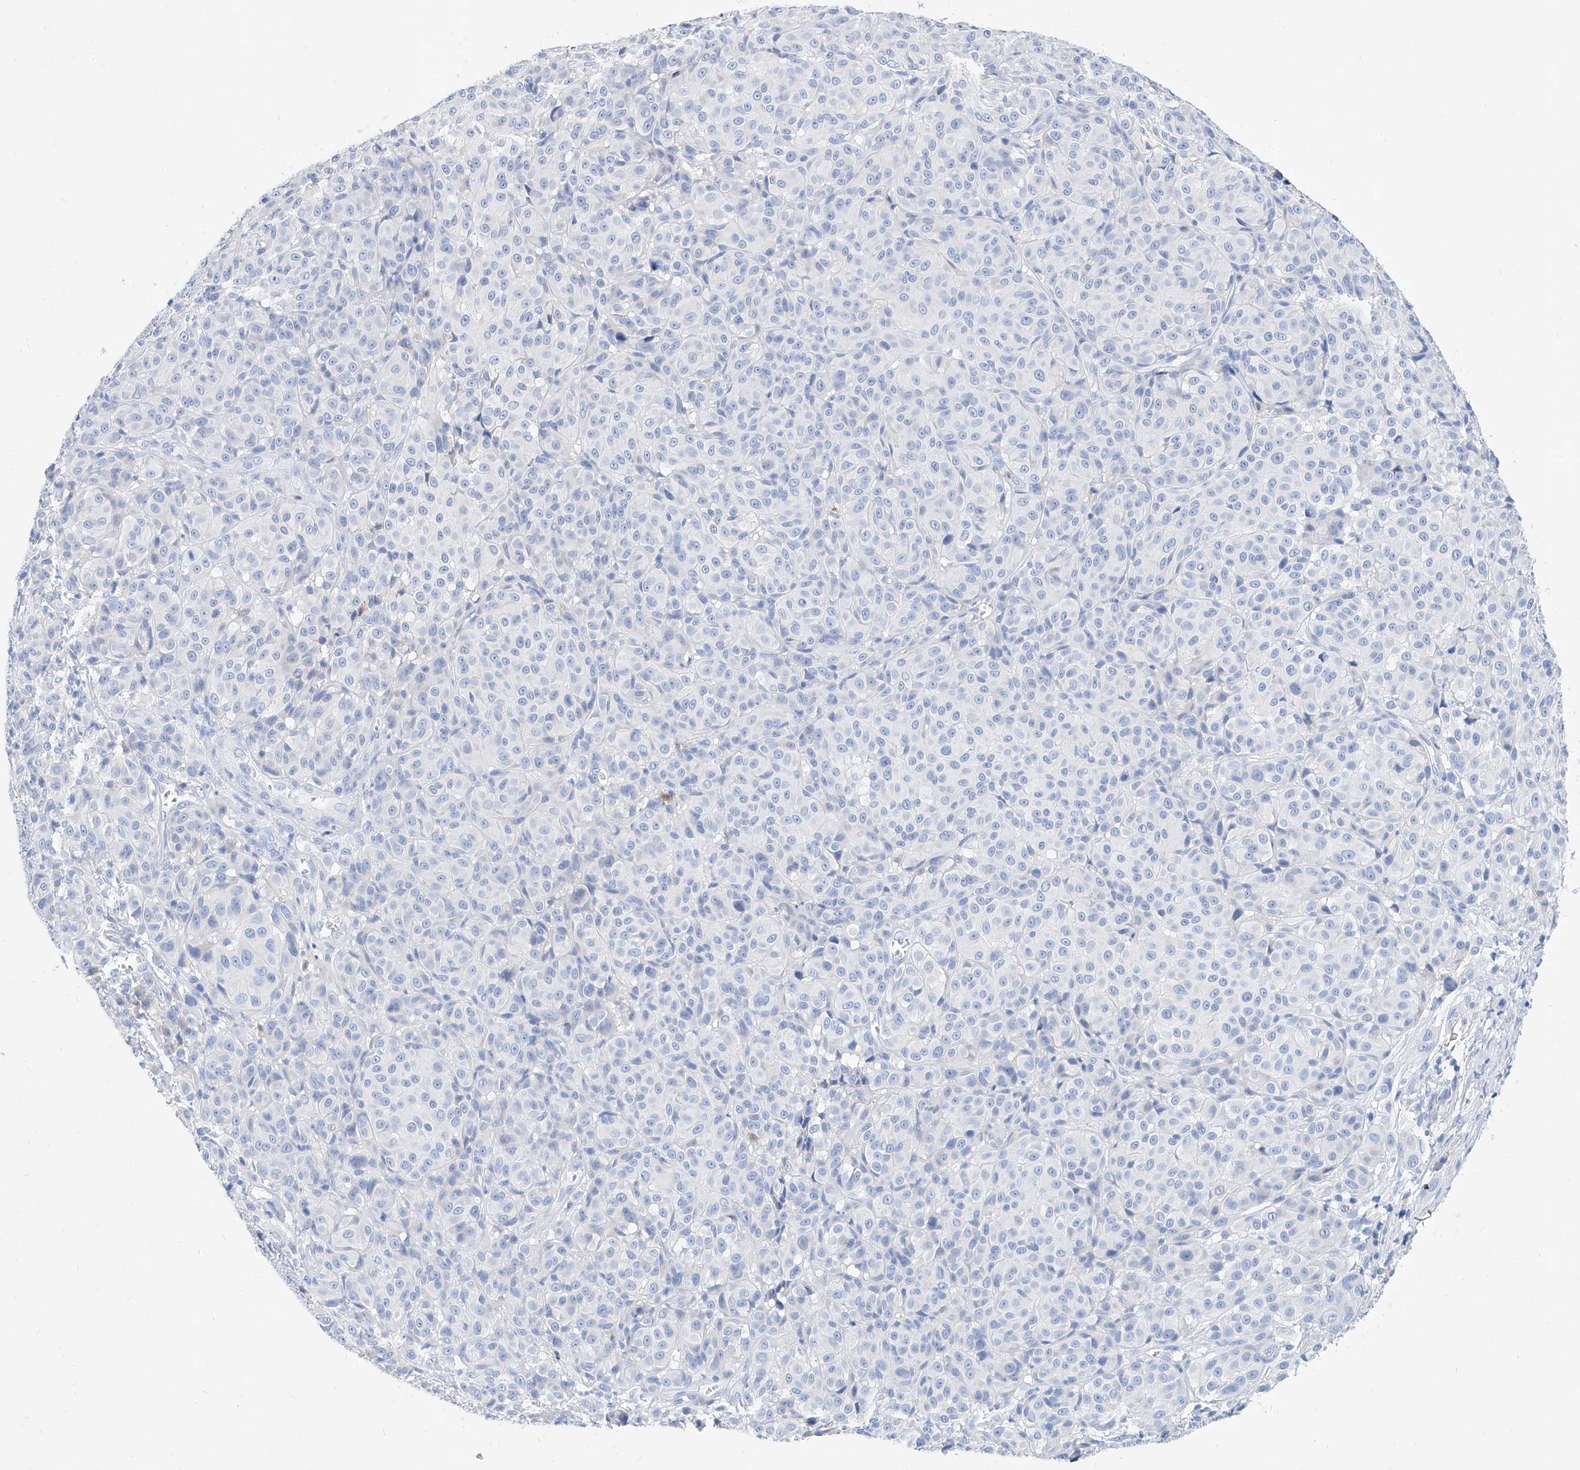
{"staining": {"intensity": "negative", "quantity": "none", "location": "none"}, "tissue": "melanoma", "cell_type": "Tumor cells", "image_type": "cancer", "snomed": [{"axis": "morphology", "description": "Malignant melanoma, NOS"}, {"axis": "topography", "description": "Skin"}], "caption": "The photomicrograph demonstrates no significant staining in tumor cells of malignant melanoma.", "gene": "SLC25A29", "patient": {"sex": "male", "age": 73}}